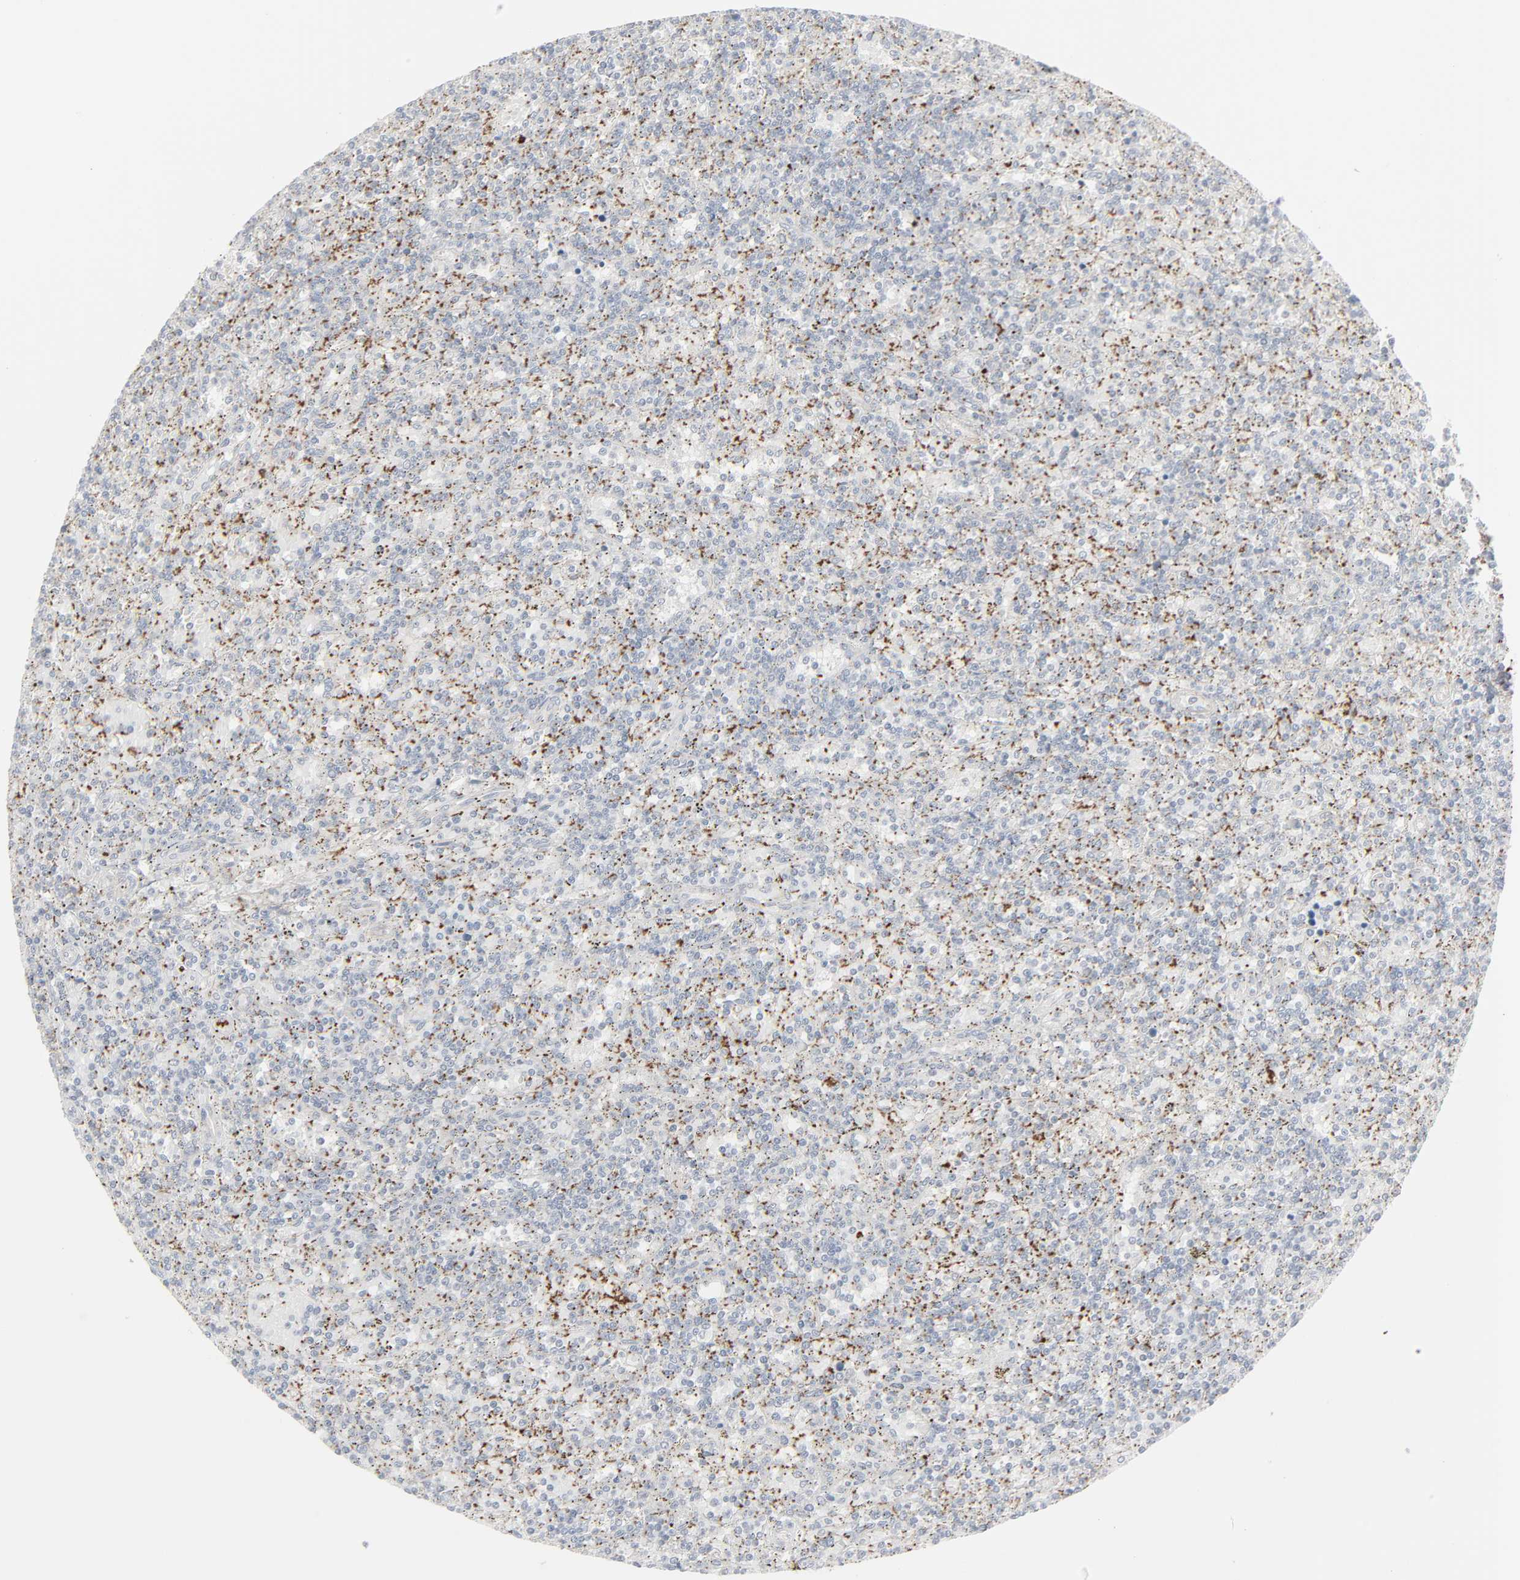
{"staining": {"intensity": "negative", "quantity": "none", "location": "none"}, "tissue": "lymphoma", "cell_type": "Tumor cells", "image_type": "cancer", "snomed": [{"axis": "morphology", "description": "Malignant lymphoma, non-Hodgkin's type, Low grade"}, {"axis": "topography", "description": "Spleen"}], "caption": "This micrograph is of lymphoma stained with IHC to label a protein in brown with the nuclei are counter-stained blue. There is no staining in tumor cells.", "gene": "NEUROD1", "patient": {"sex": "male", "age": 73}}